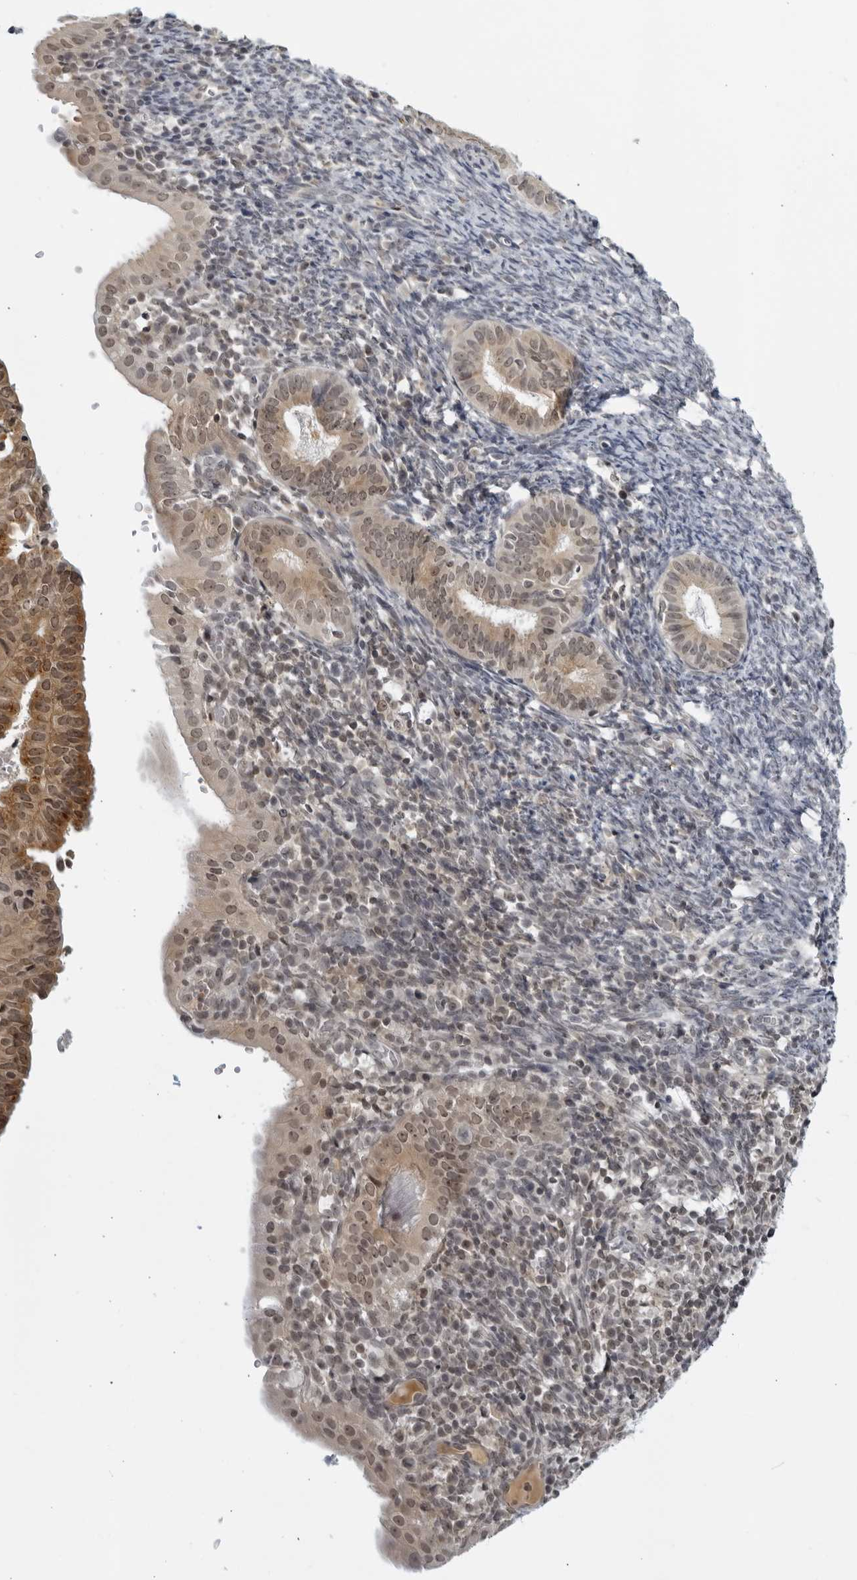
{"staining": {"intensity": "moderate", "quantity": ">75%", "location": "cytoplasmic/membranous,nuclear"}, "tissue": "endometrial cancer", "cell_type": "Tumor cells", "image_type": "cancer", "snomed": [{"axis": "morphology", "description": "Adenocarcinoma, NOS"}, {"axis": "topography", "description": "Uterus"}], "caption": "About >75% of tumor cells in endometrial cancer (adenocarcinoma) display moderate cytoplasmic/membranous and nuclear protein staining as visualized by brown immunohistochemical staining.", "gene": "CC2D1B", "patient": {"sex": "female", "age": 77}}